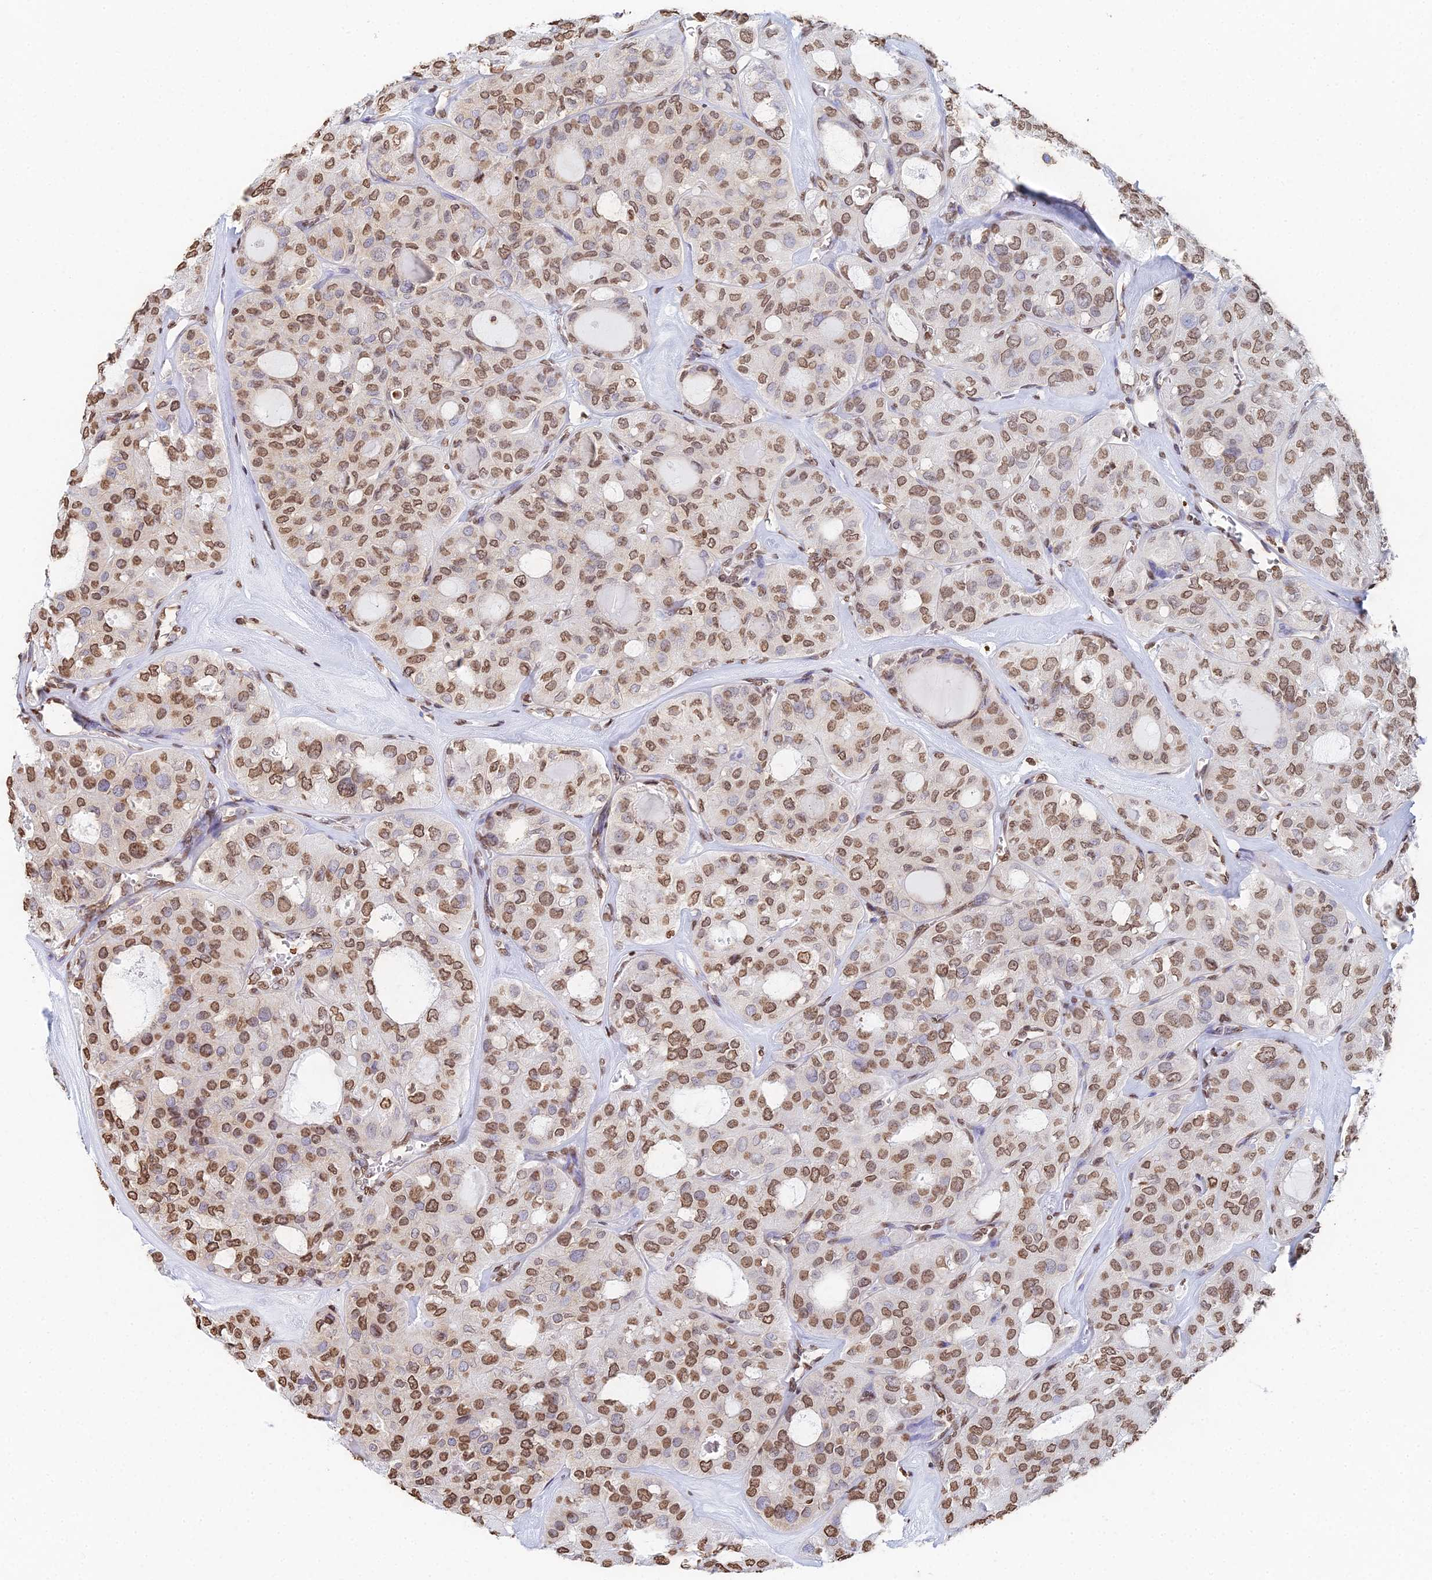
{"staining": {"intensity": "moderate", "quantity": ">75%", "location": "nuclear"}, "tissue": "thyroid cancer", "cell_type": "Tumor cells", "image_type": "cancer", "snomed": [{"axis": "morphology", "description": "Follicular adenoma carcinoma, NOS"}, {"axis": "topography", "description": "Thyroid gland"}], "caption": "This is a histology image of IHC staining of thyroid cancer, which shows moderate positivity in the nuclear of tumor cells.", "gene": "GBP3", "patient": {"sex": "male", "age": 75}}